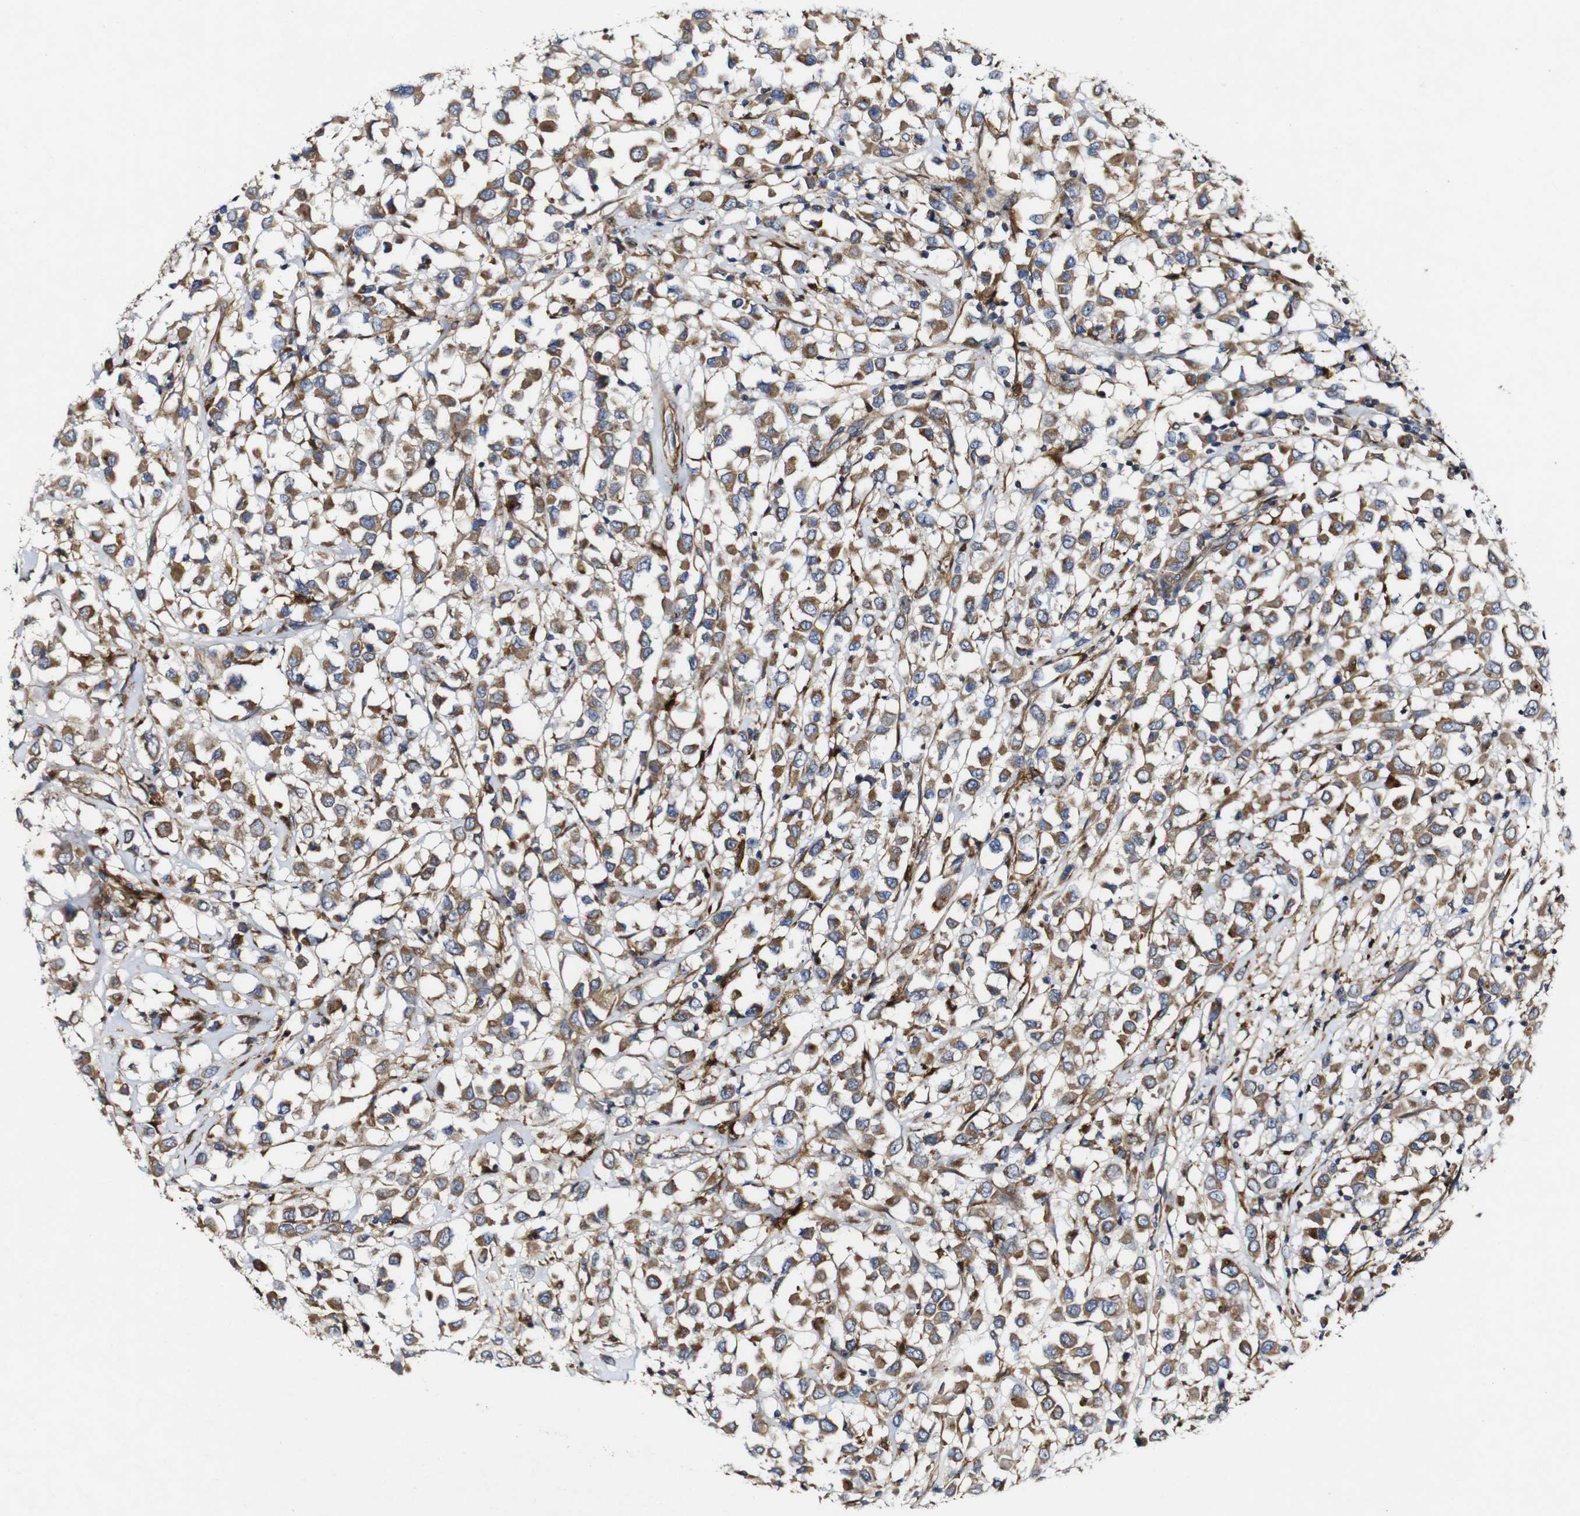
{"staining": {"intensity": "moderate", "quantity": ">75%", "location": "cytoplasmic/membranous"}, "tissue": "breast cancer", "cell_type": "Tumor cells", "image_type": "cancer", "snomed": [{"axis": "morphology", "description": "Duct carcinoma"}, {"axis": "topography", "description": "Breast"}], "caption": "Moderate cytoplasmic/membranous expression for a protein is present in about >75% of tumor cells of breast cancer (intraductal carcinoma) using immunohistochemistry.", "gene": "GSDME", "patient": {"sex": "female", "age": 61}}